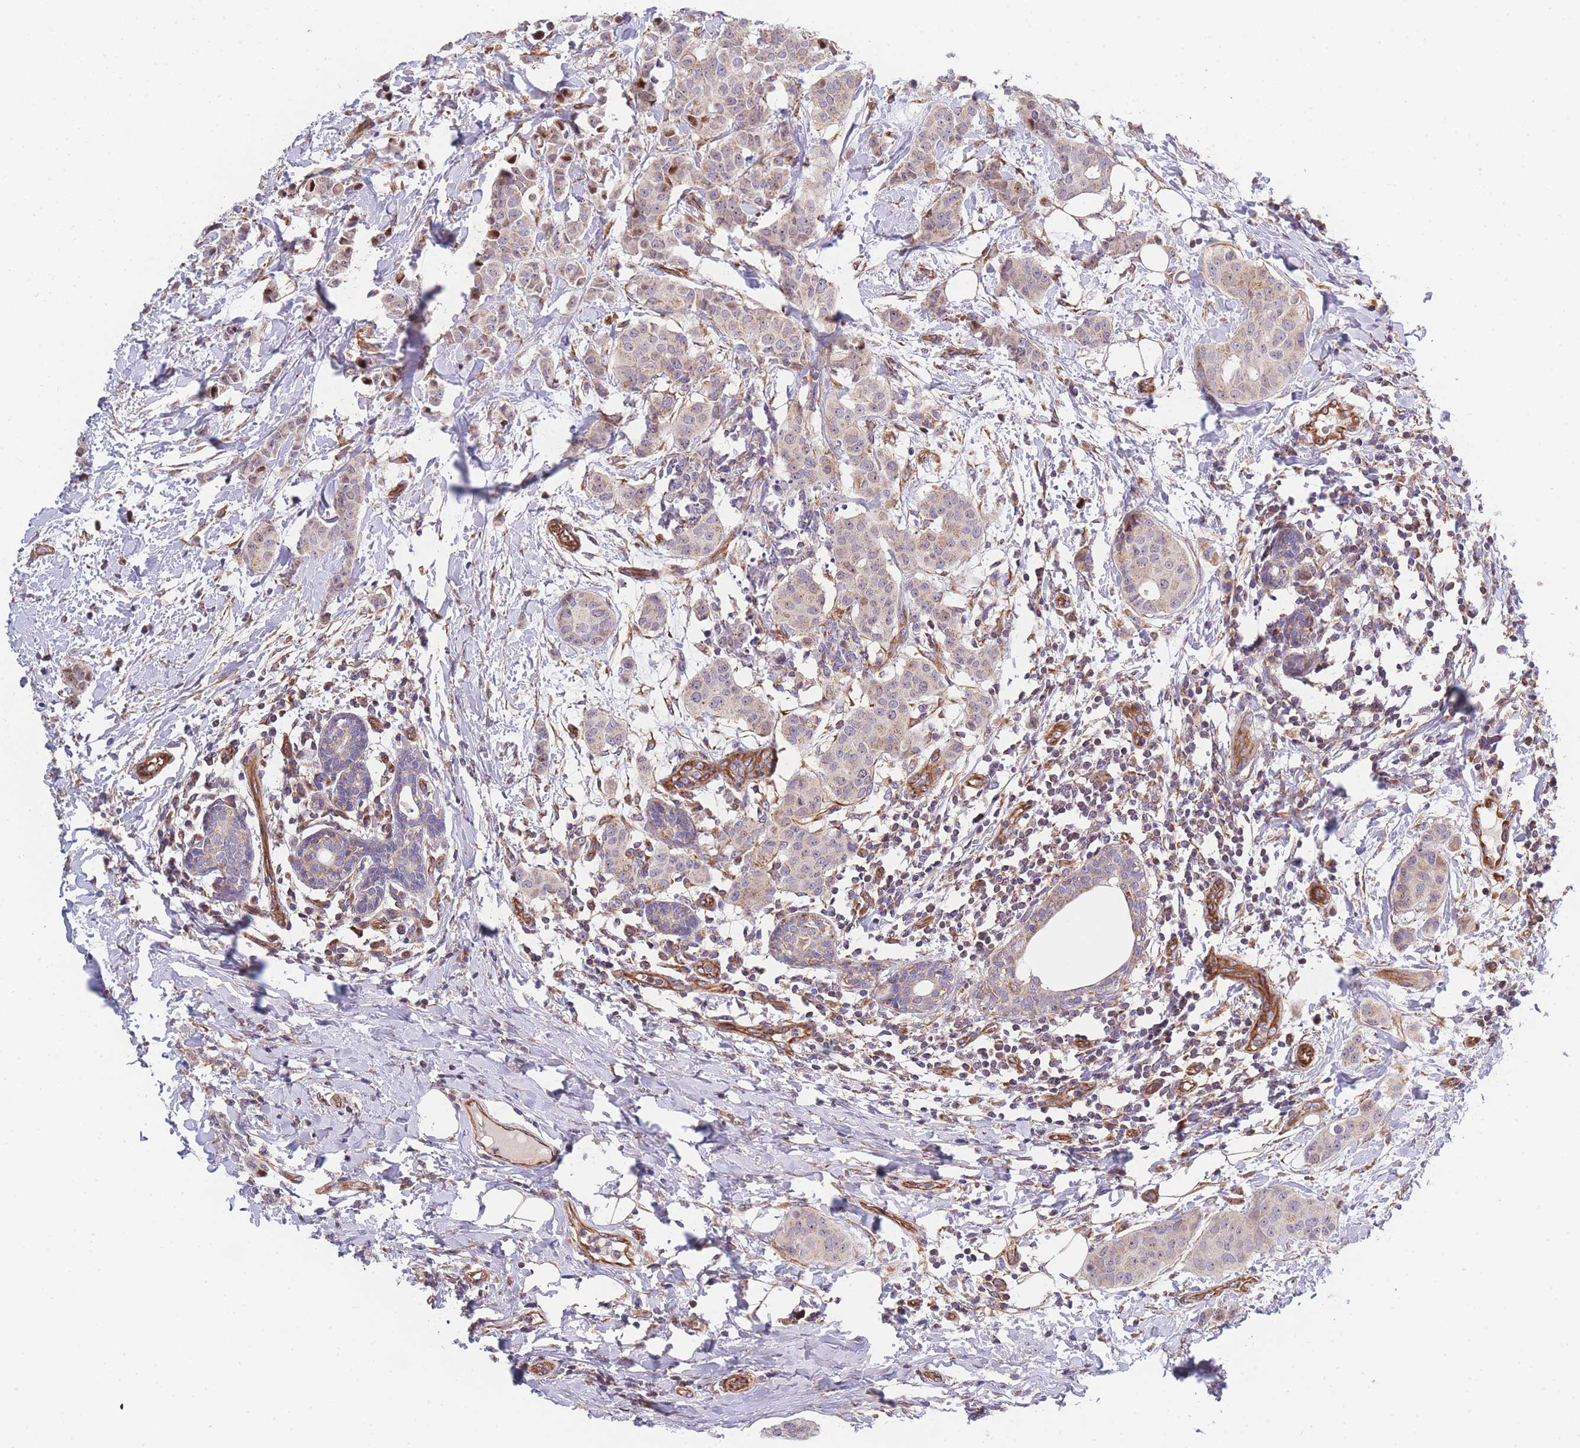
{"staining": {"intensity": "weak", "quantity": ">75%", "location": "cytoplasmic/membranous"}, "tissue": "breast cancer", "cell_type": "Tumor cells", "image_type": "cancer", "snomed": [{"axis": "morphology", "description": "Duct carcinoma"}, {"axis": "topography", "description": "Breast"}], "caption": "A brown stain labels weak cytoplasmic/membranous staining of a protein in breast invasive ductal carcinoma tumor cells.", "gene": "MTRES1", "patient": {"sex": "female", "age": 40}}